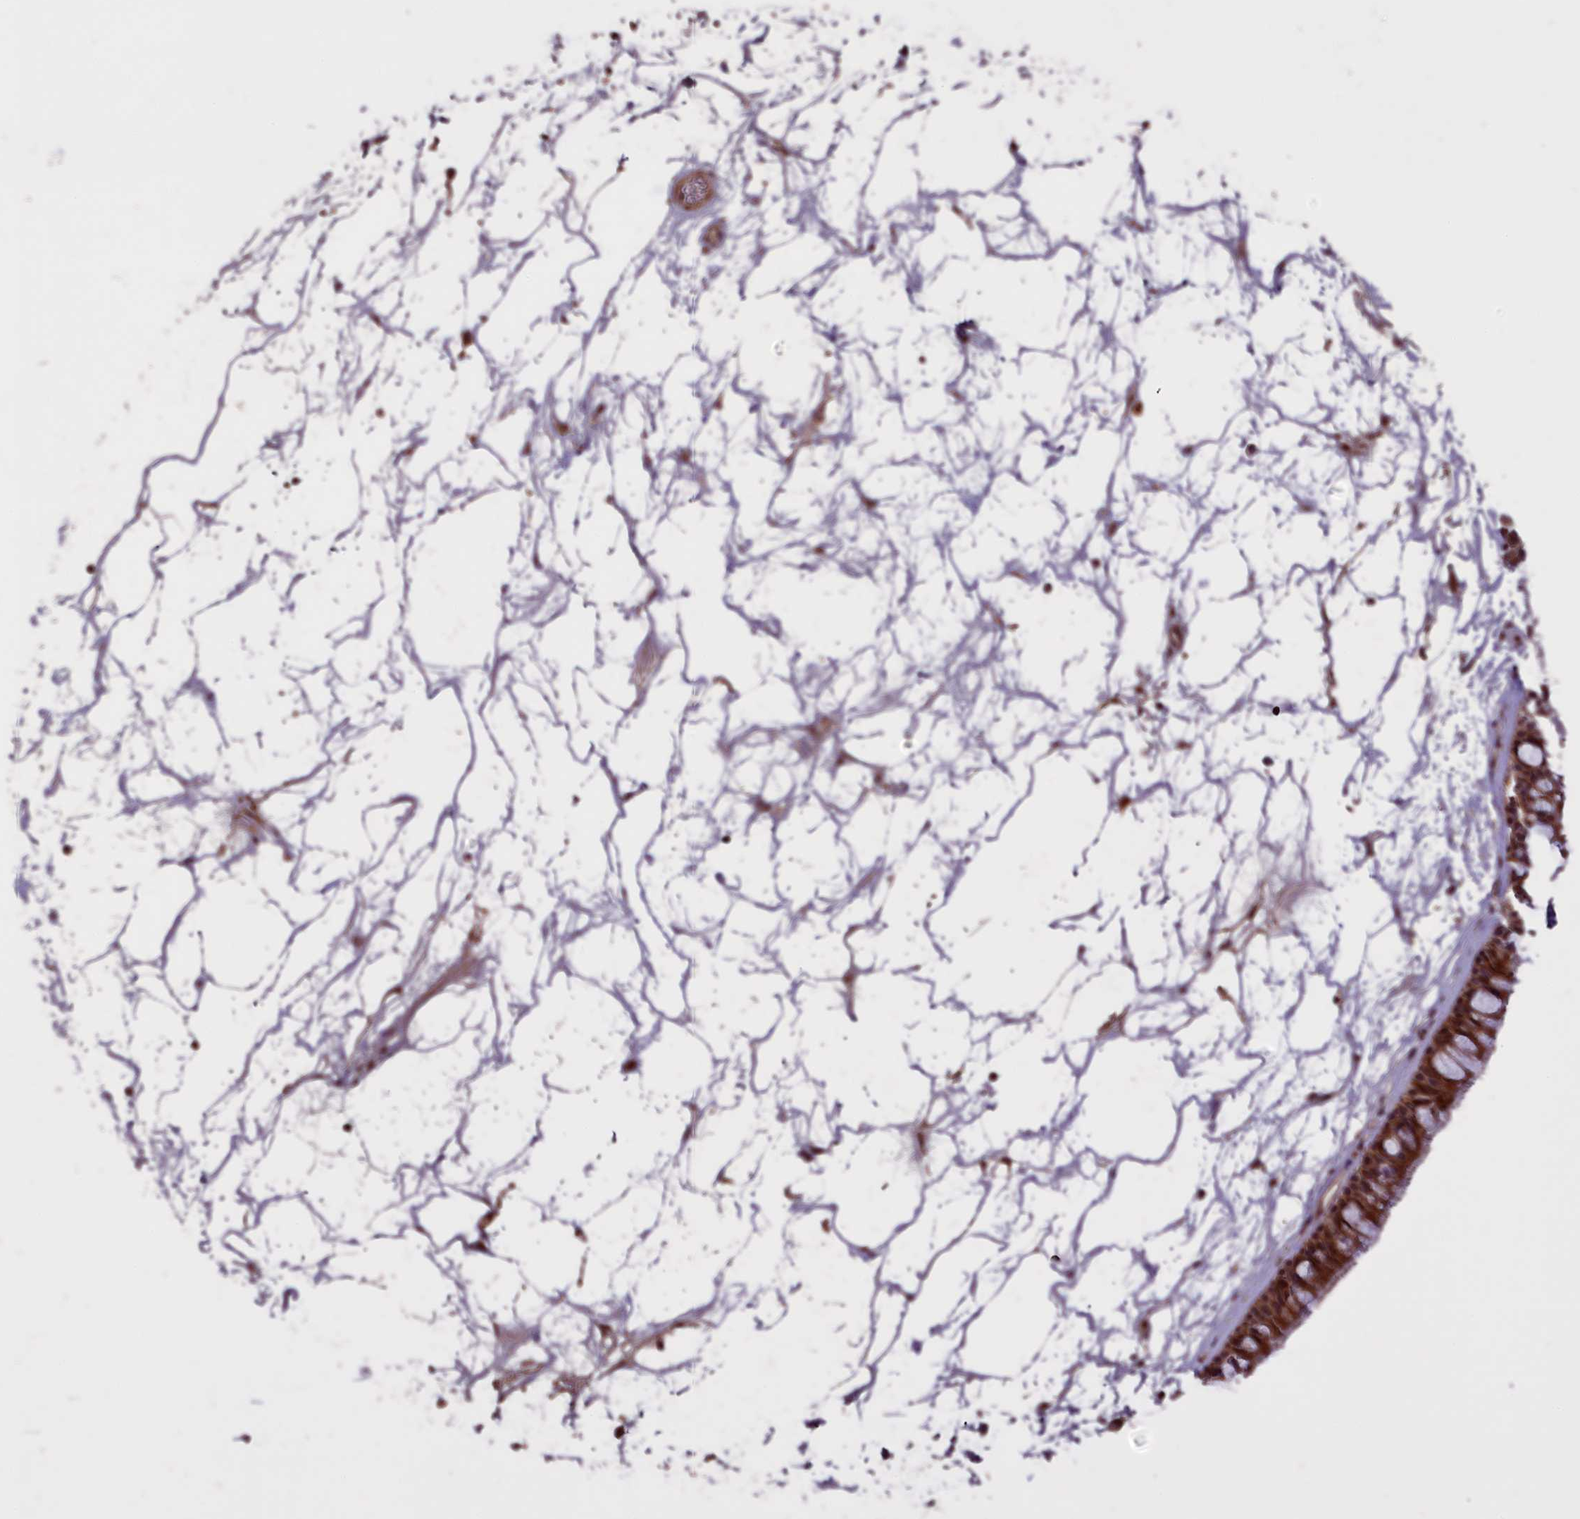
{"staining": {"intensity": "strong", "quantity": ">75%", "location": "cytoplasmic/membranous"}, "tissue": "nasopharynx", "cell_type": "Respiratory epithelial cells", "image_type": "normal", "snomed": [{"axis": "morphology", "description": "Normal tissue, NOS"}, {"axis": "topography", "description": "Nasopharynx"}], "caption": "The image shows staining of normal nasopharynx, revealing strong cytoplasmic/membranous protein positivity (brown color) within respiratory epithelial cells.", "gene": "ENHO", "patient": {"sex": "male", "age": 64}}